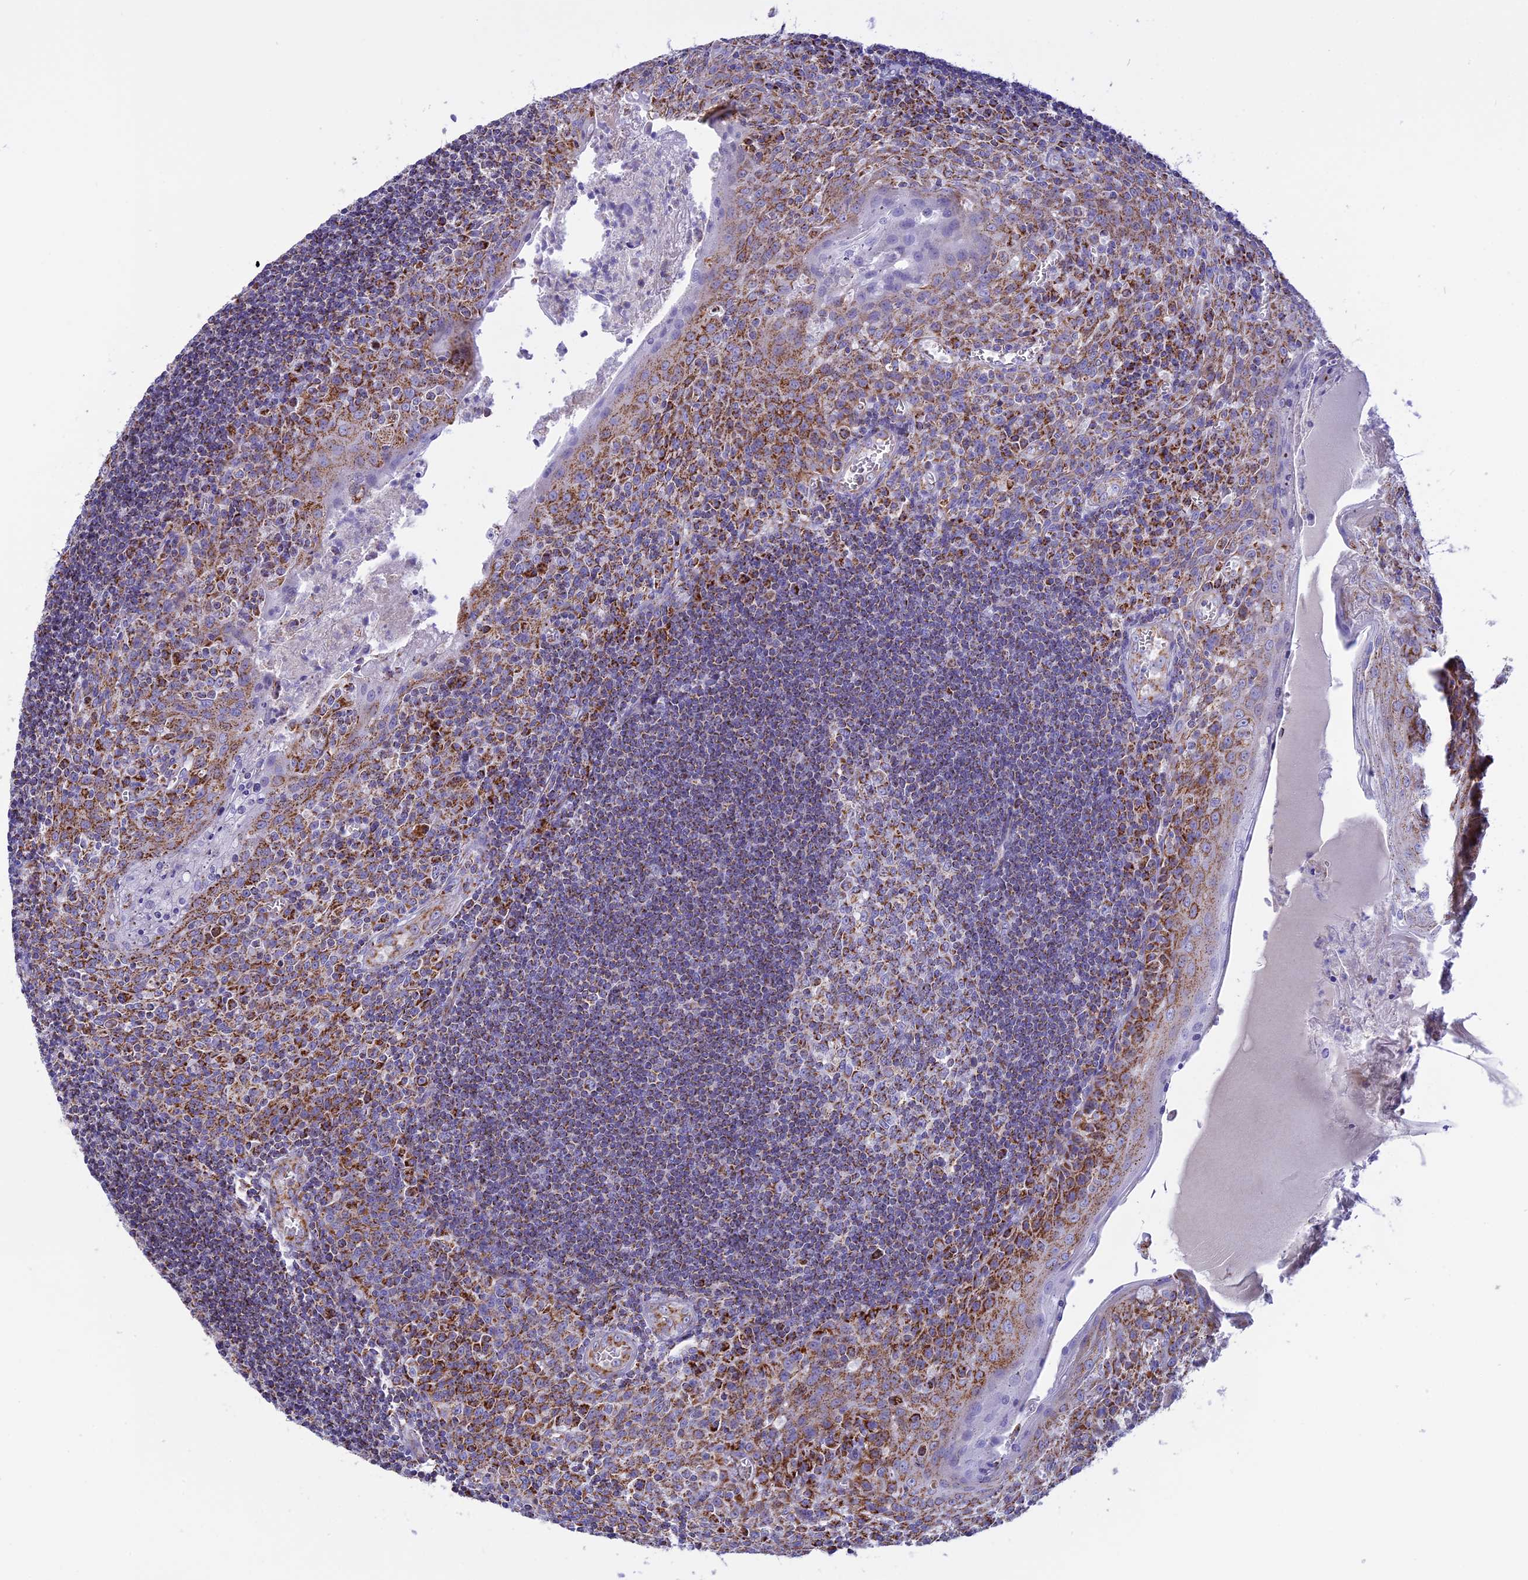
{"staining": {"intensity": "strong", "quantity": ">75%", "location": "cytoplasmic/membranous"}, "tissue": "tonsil", "cell_type": "Germinal center cells", "image_type": "normal", "snomed": [{"axis": "morphology", "description": "Normal tissue, NOS"}, {"axis": "topography", "description": "Tonsil"}], "caption": "Brown immunohistochemical staining in benign tonsil reveals strong cytoplasmic/membranous staining in approximately >75% of germinal center cells.", "gene": "KCNG1", "patient": {"sex": "male", "age": 27}}